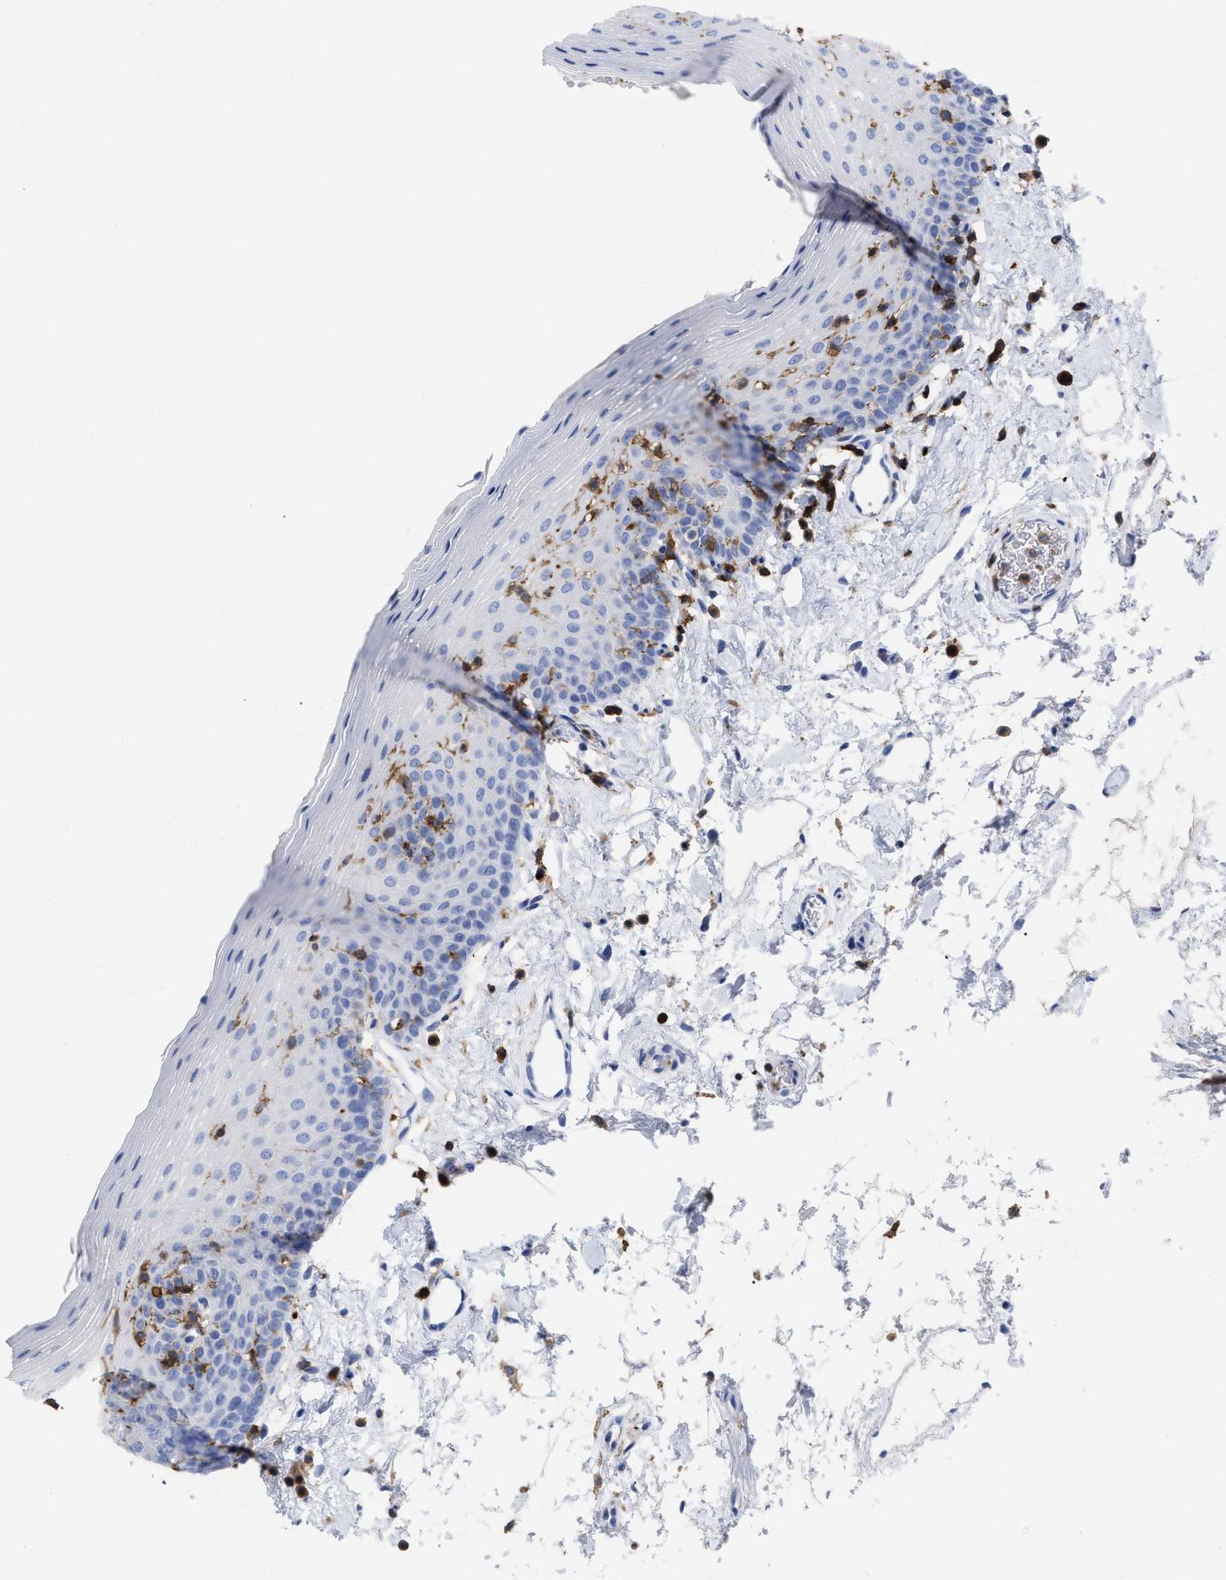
{"staining": {"intensity": "negative", "quantity": "none", "location": "none"}, "tissue": "oral mucosa", "cell_type": "Squamous epithelial cells", "image_type": "normal", "snomed": [{"axis": "morphology", "description": "Normal tissue, NOS"}, {"axis": "topography", "description": "Oral tissue"}], "caption": "Squamous epithelial cells are negative for protein expression in unremarkable human oral mucosa. Brightfield microscopy of immunohistochemistry stained with DAB (3,3'-diaminobenzidine) (brown) and hematoxylin (blue), captured at high magnification.", "gene": "HCLS1", "patient": {"sex": "male", "age": 66}}